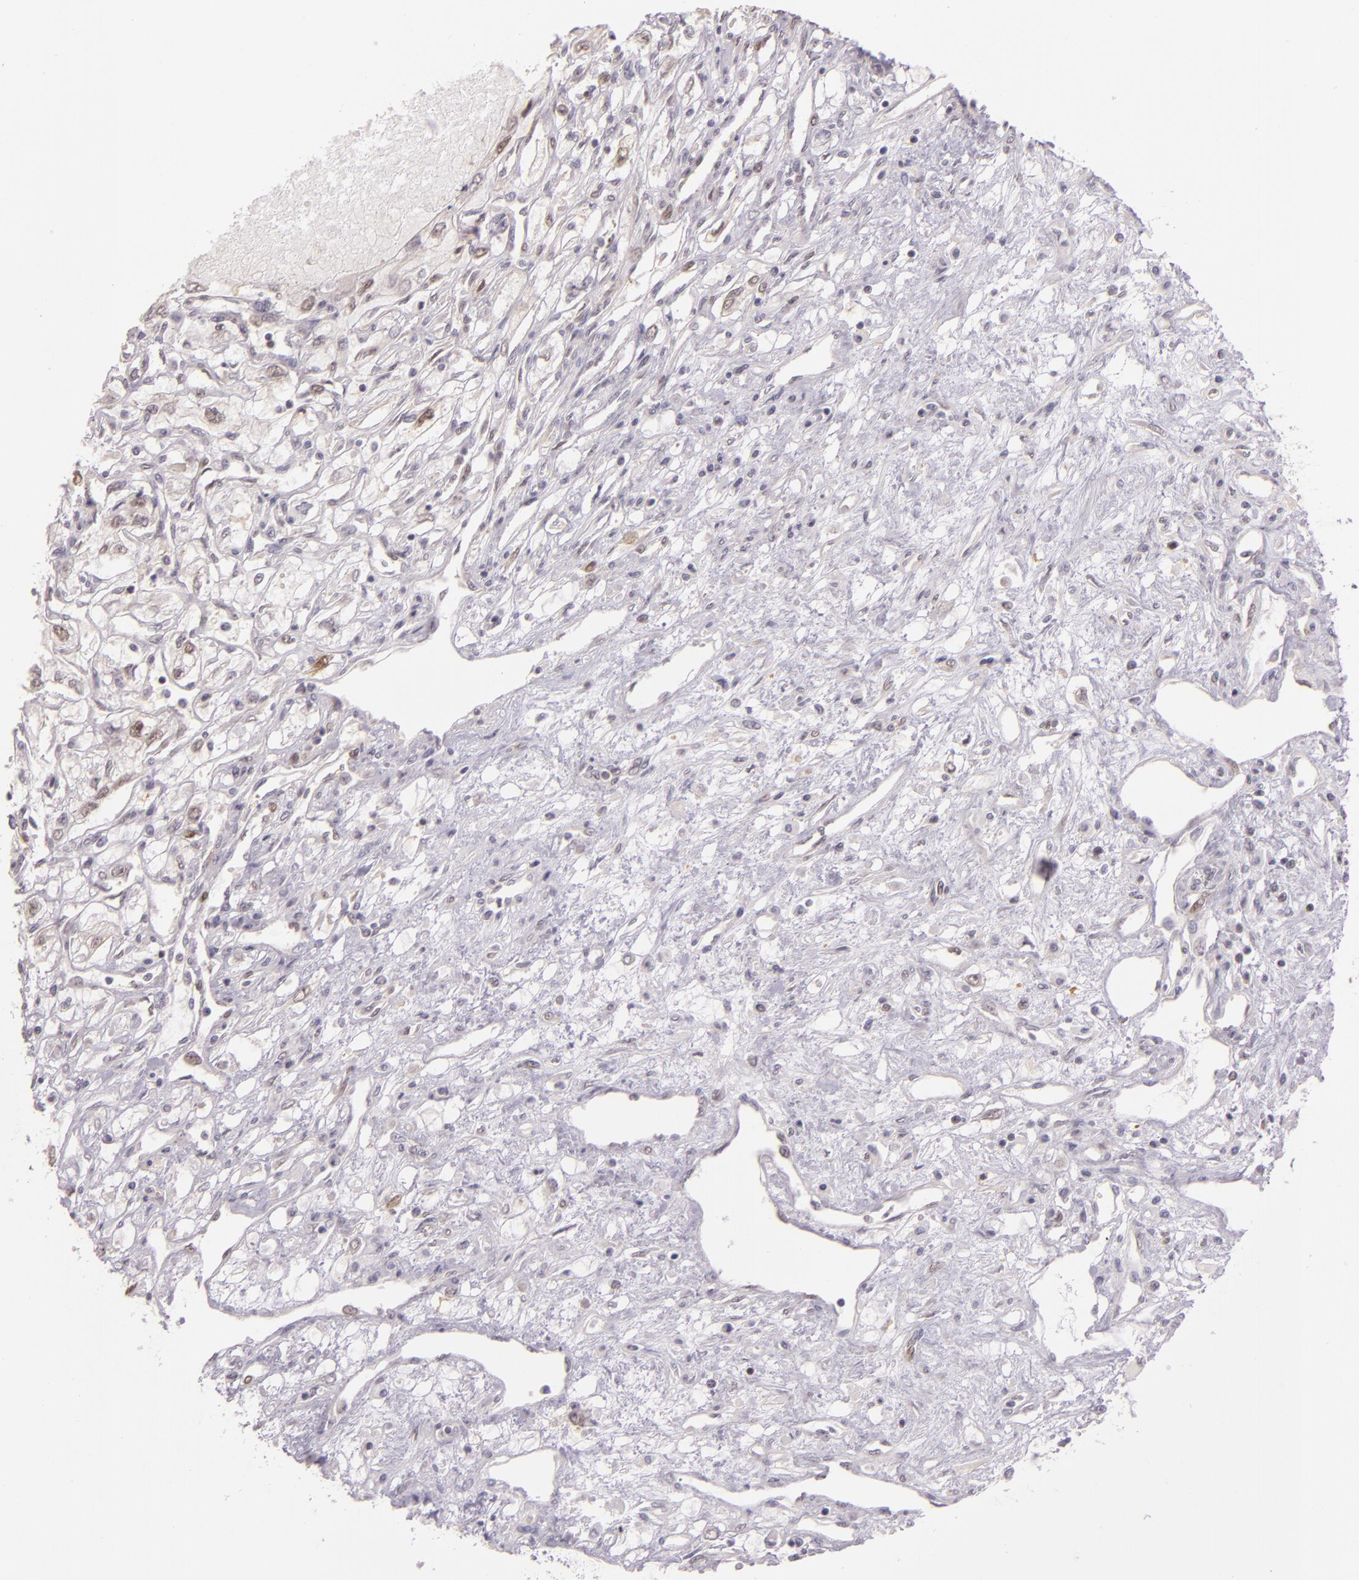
{"staining": {"intensity": "weak", "quantity": "<25%", "location": "nuclear"}, "tissue": "renal cancer", "cell_type": "Tumor cells", "image_type": "cancer", "snomed": [{"axis": "morphology", "description": "Adenocarcinoma, NOS"}, {"axis": "topography", "description": "Kidney"}], "caption": "Protein analysis of renal cancer (adenocarcinoma) demonstrates no significant staining in tumor cells.", "gene": "HSPA8", "patient": {"sex": "male", "age": 57}}